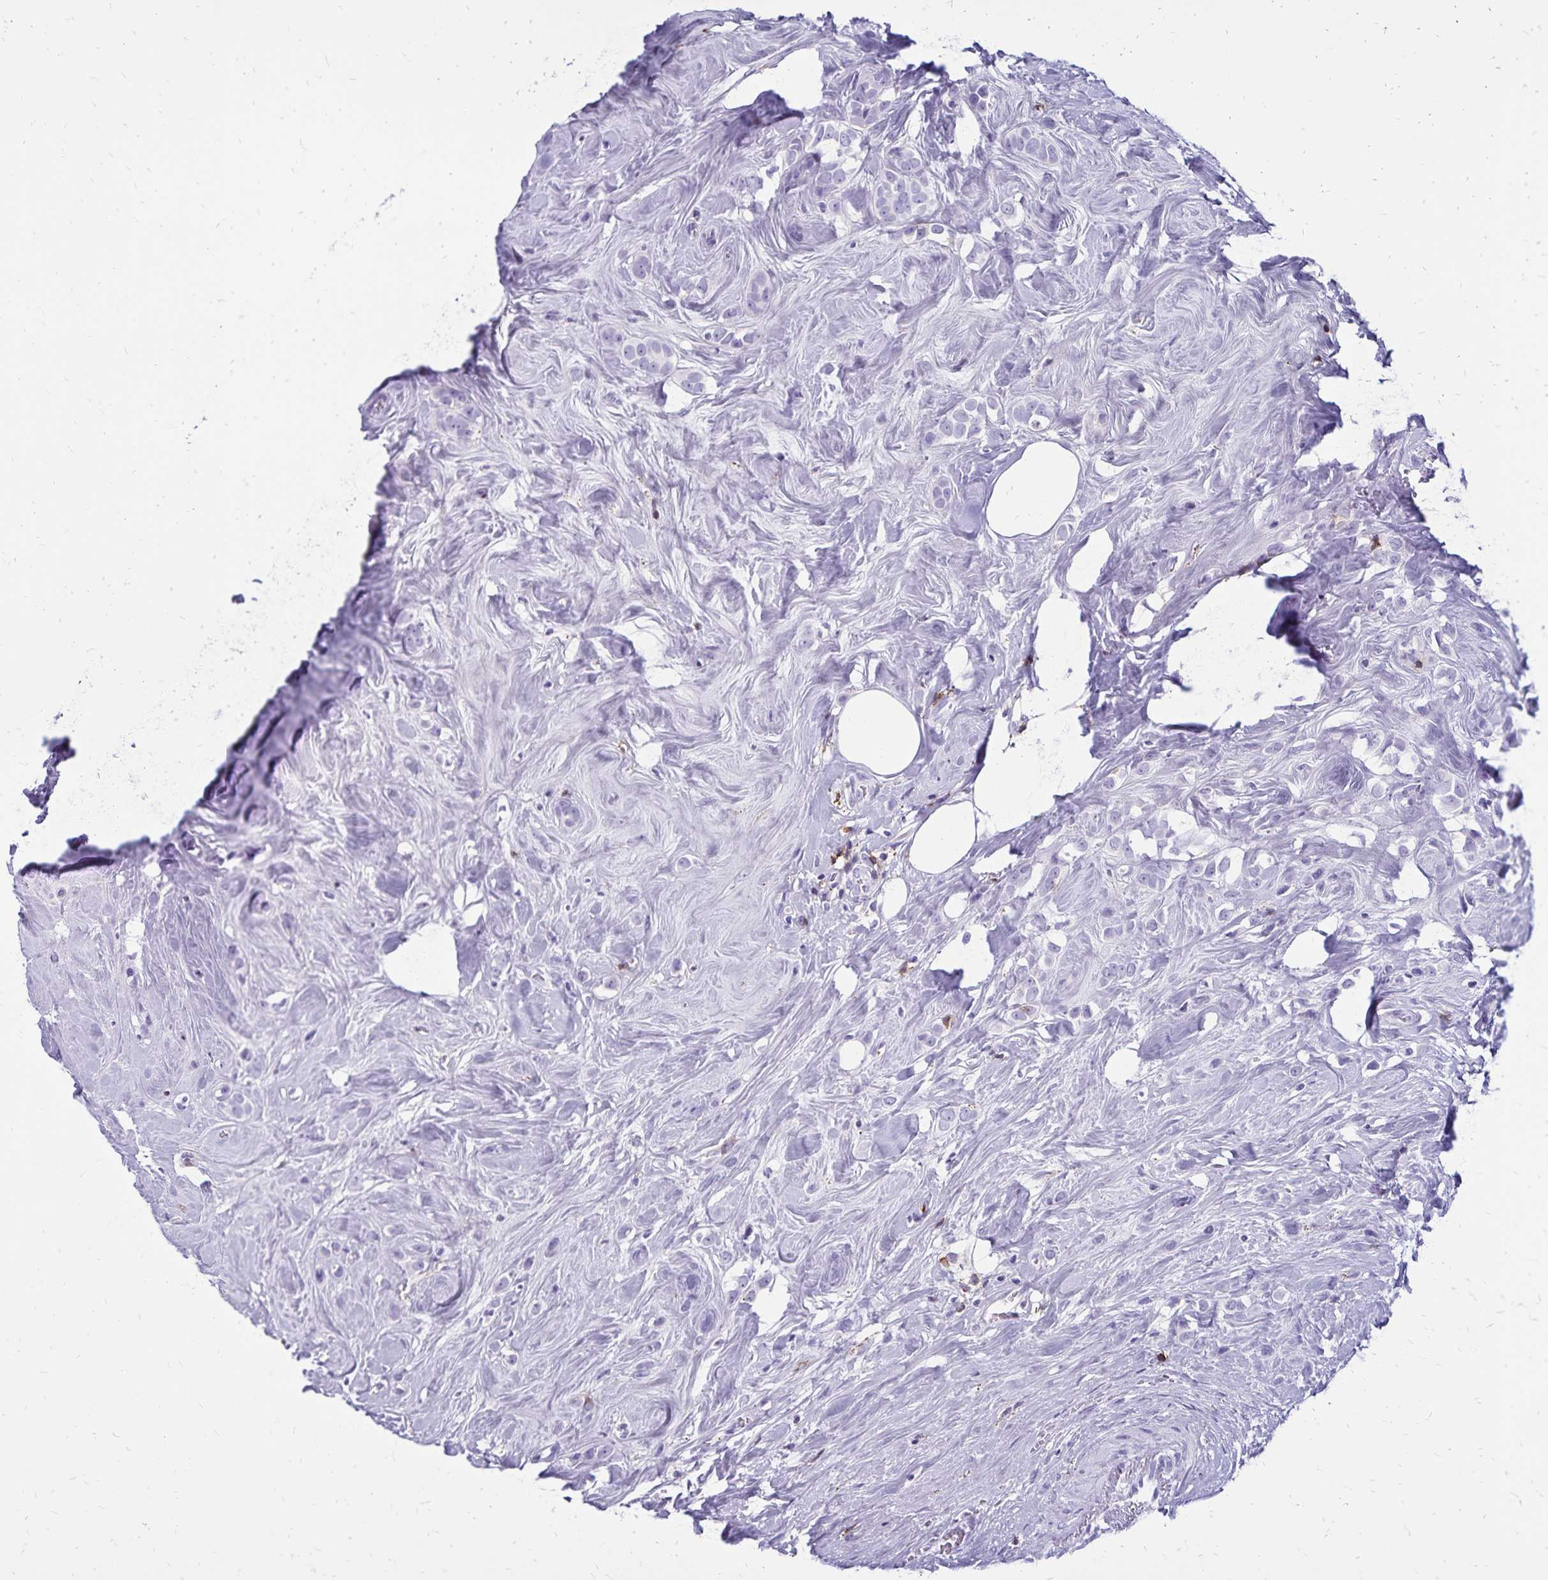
{"staining": {"intensity": "negative", "quantity": "none", "location": "none"}, "tissue": "breast cancer", "cell_type": "Tumor cells", "image_type": "cancer", "snomed": [{"axis": "morphology", "description": "Duct carcinoma"}, {"axis": "topography", "description": "Breast"}], "caption": "Breast cancer (infiltrating ductal carcinoma) stained for a protein using IHC reveals no staining tumor cells.", "gene": "CD27", "patient": {"sex": "female", "age": 80}}